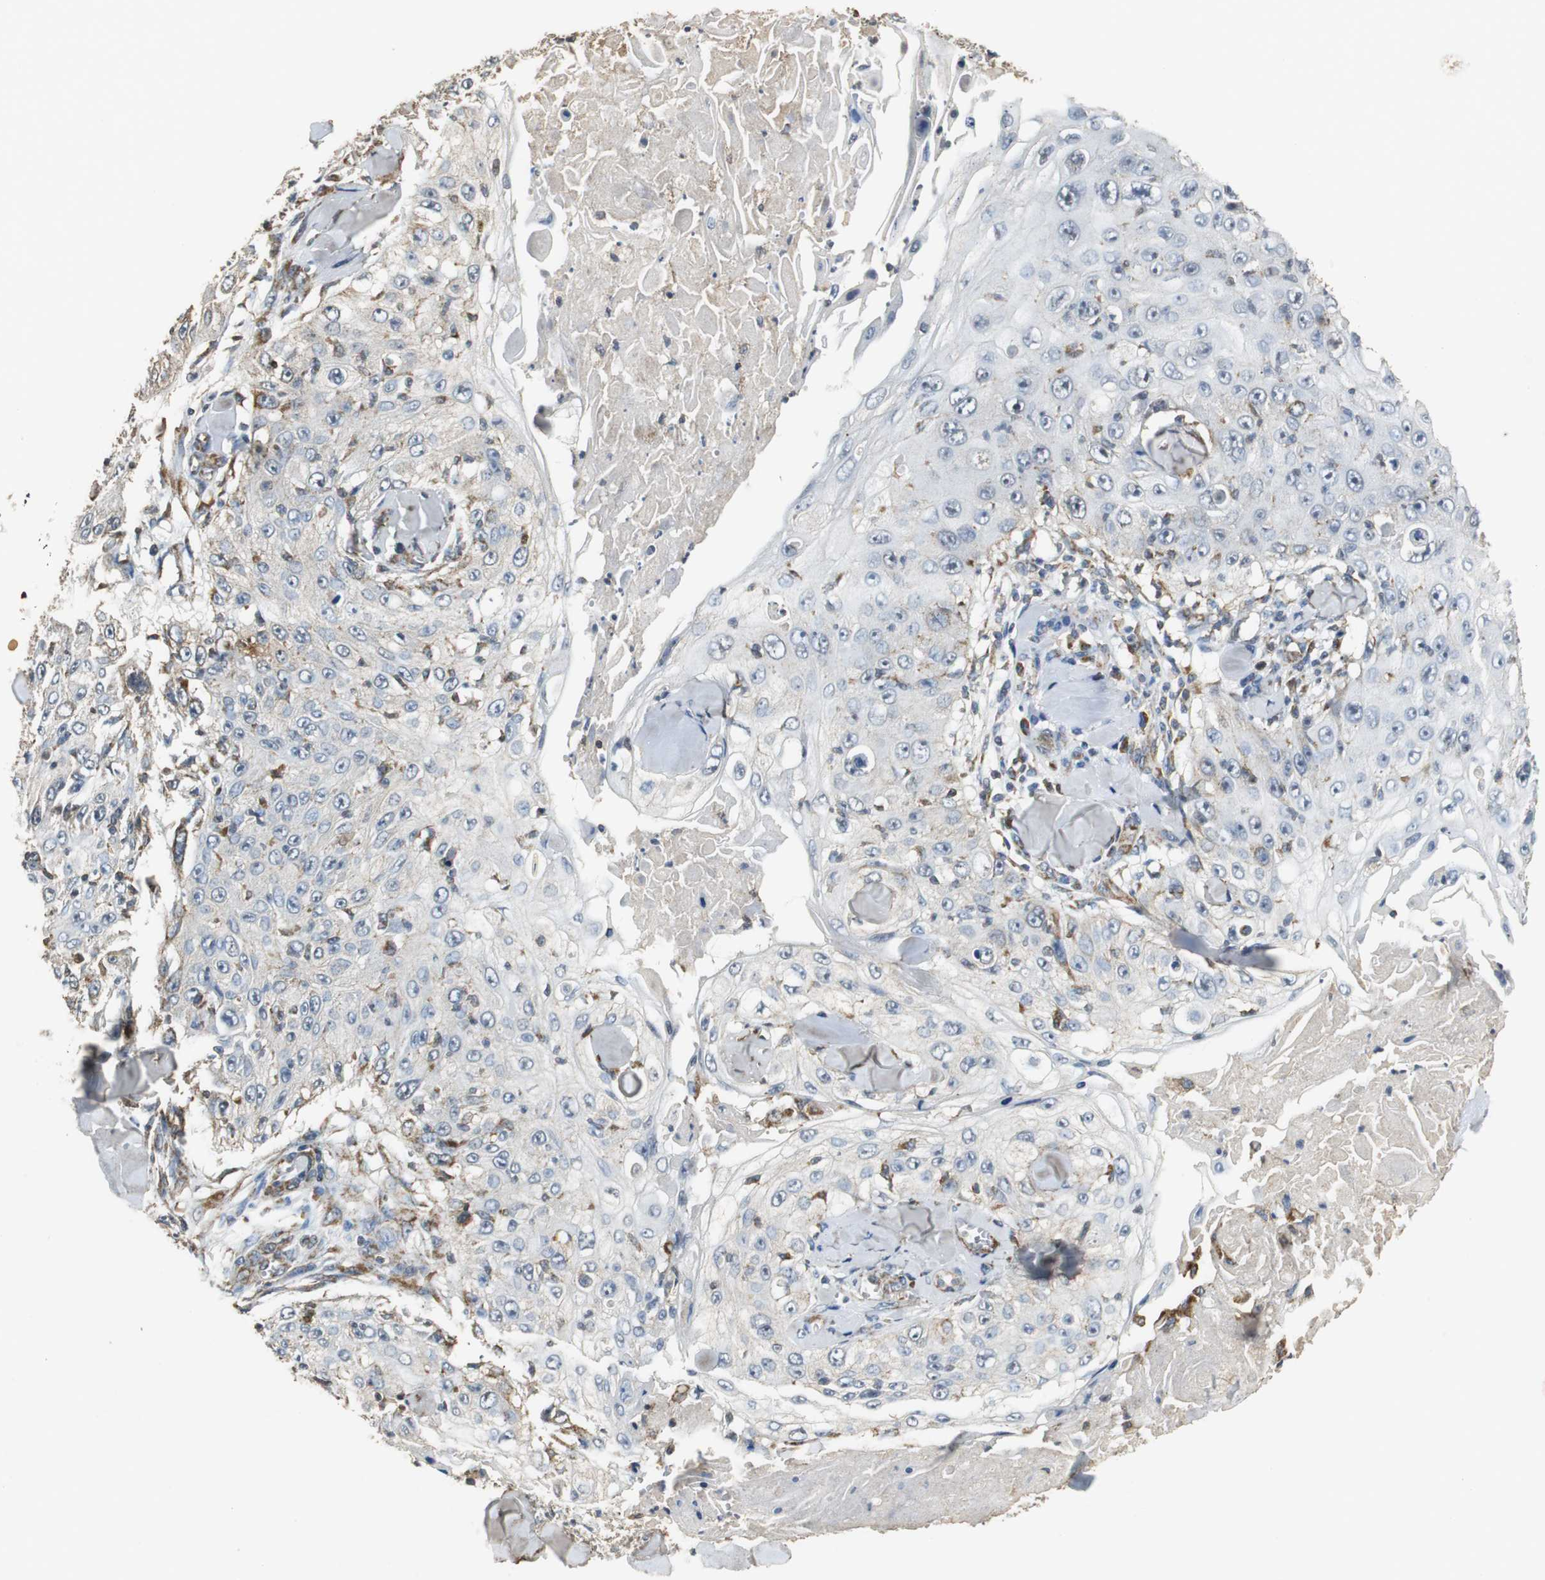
{"staining": {"intensity": "negative", "quantity": "none", "location": "none"}, "tissue": "skin cancer", "cell_type": "Tumor cells", "image_type": "cancer", "snomed": [{"axis": "morphology", "description": "Squamous cell carcinoma, NOS"}, {"axis": "topography", "description": "Skin"}], "caption": "Image shows no significant protein staining in tumor cells of squamous cell carcinoma (skin). (DAB immunohistochemistry visualized using brightfield microscopy, high magnification).", "gene": "NNT", "patient": {"sex": "male", "age": 86}}